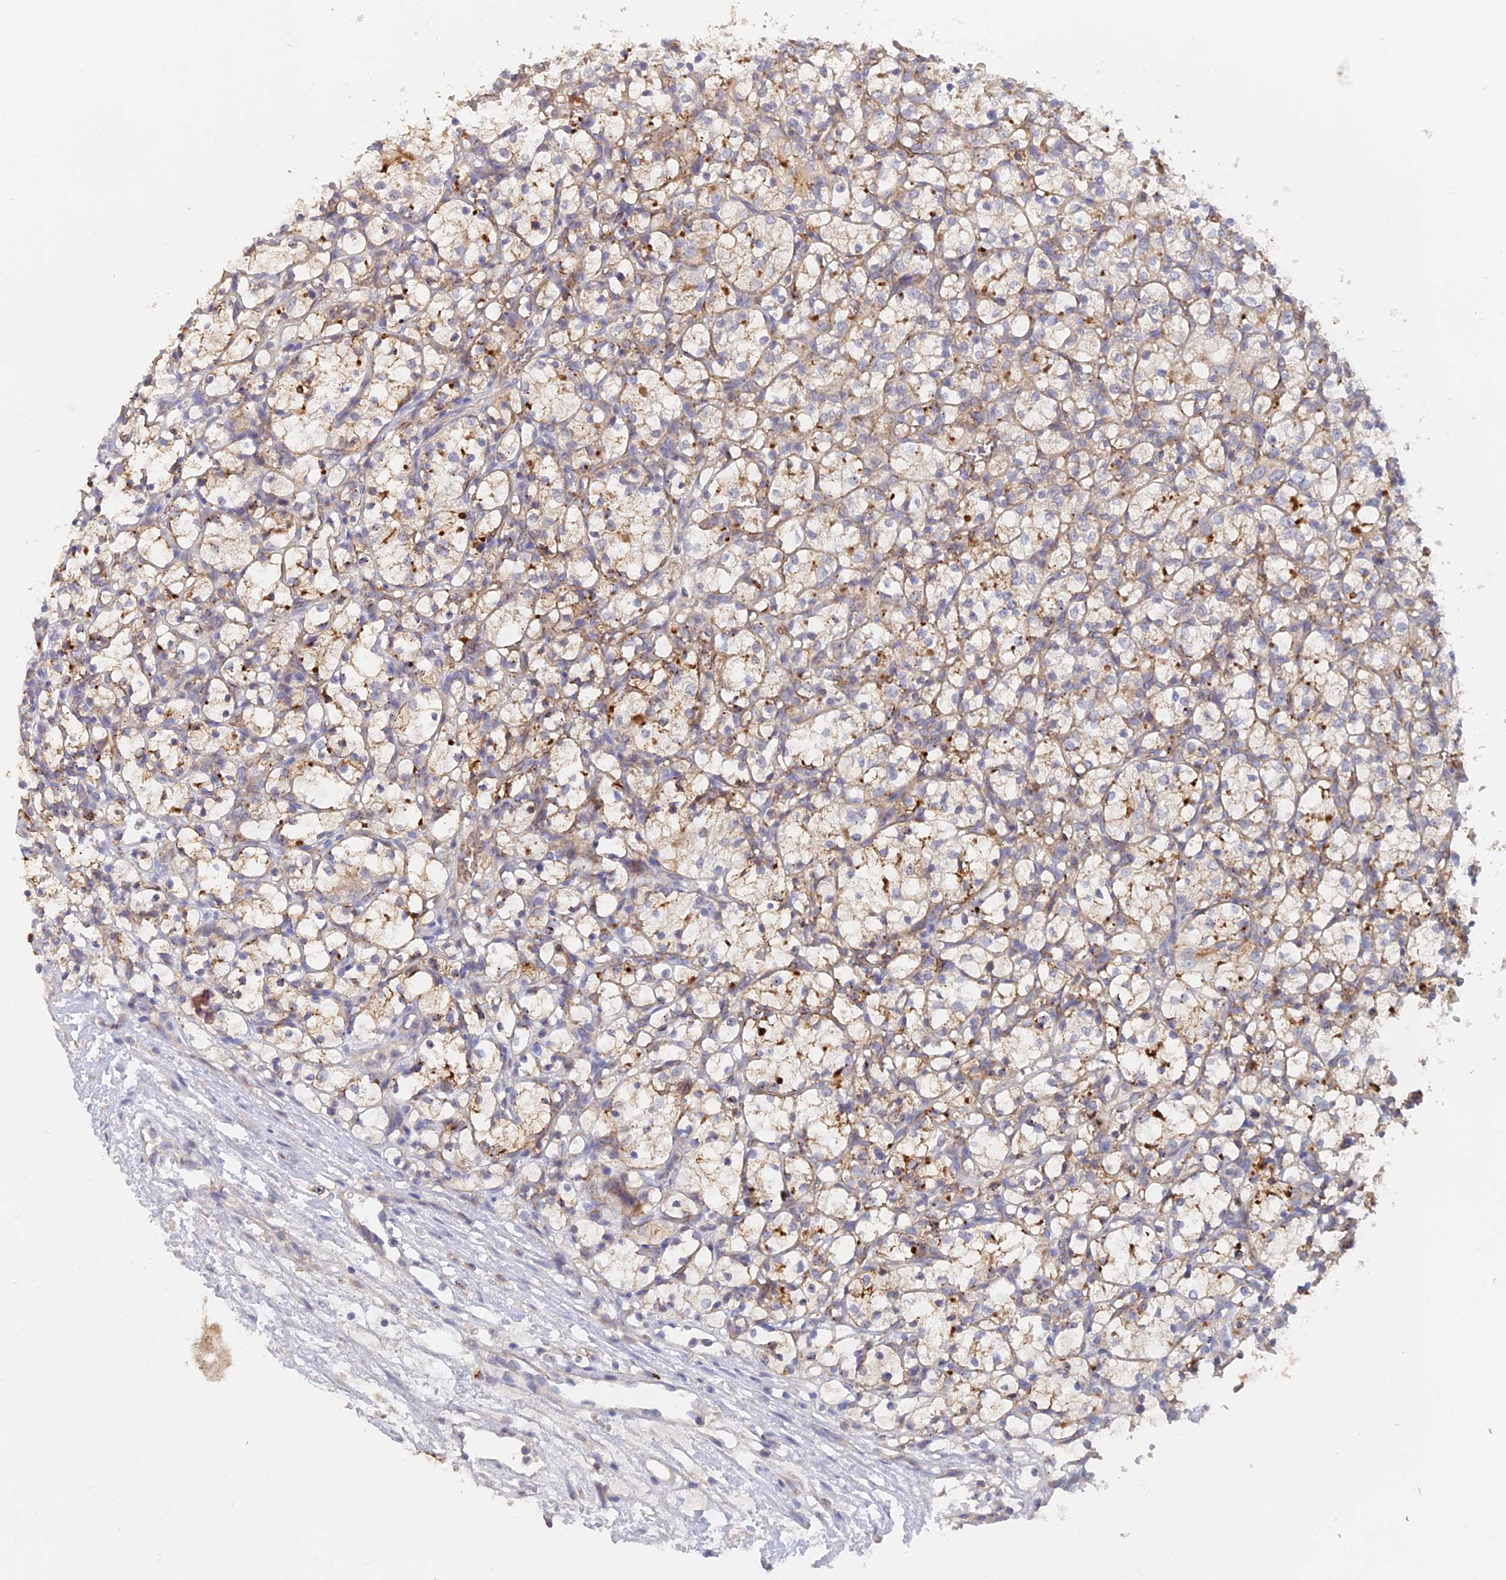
{"staining": {"intensity": "weak", "quantity": "25%-75%", "location": "cytoplasmic/membranous"}, "tissue": "renal cancer", "cell_type": "Tumor cells", "image_type": "cancer", "snomed": [{"axis": "morphology", "description": "Adenocarcinoma, NOS"}, {"axis": "topography", "description": "Kidney"}], "caption": "Immunohistochemical staining of human adenocarcinoma (renal) shows weak cytoplasmic/membranous protein expression in about 25%-75% of tumor cells.", "gene": "ARRDC1", "patient": {"sex": "female", "age": 69}}